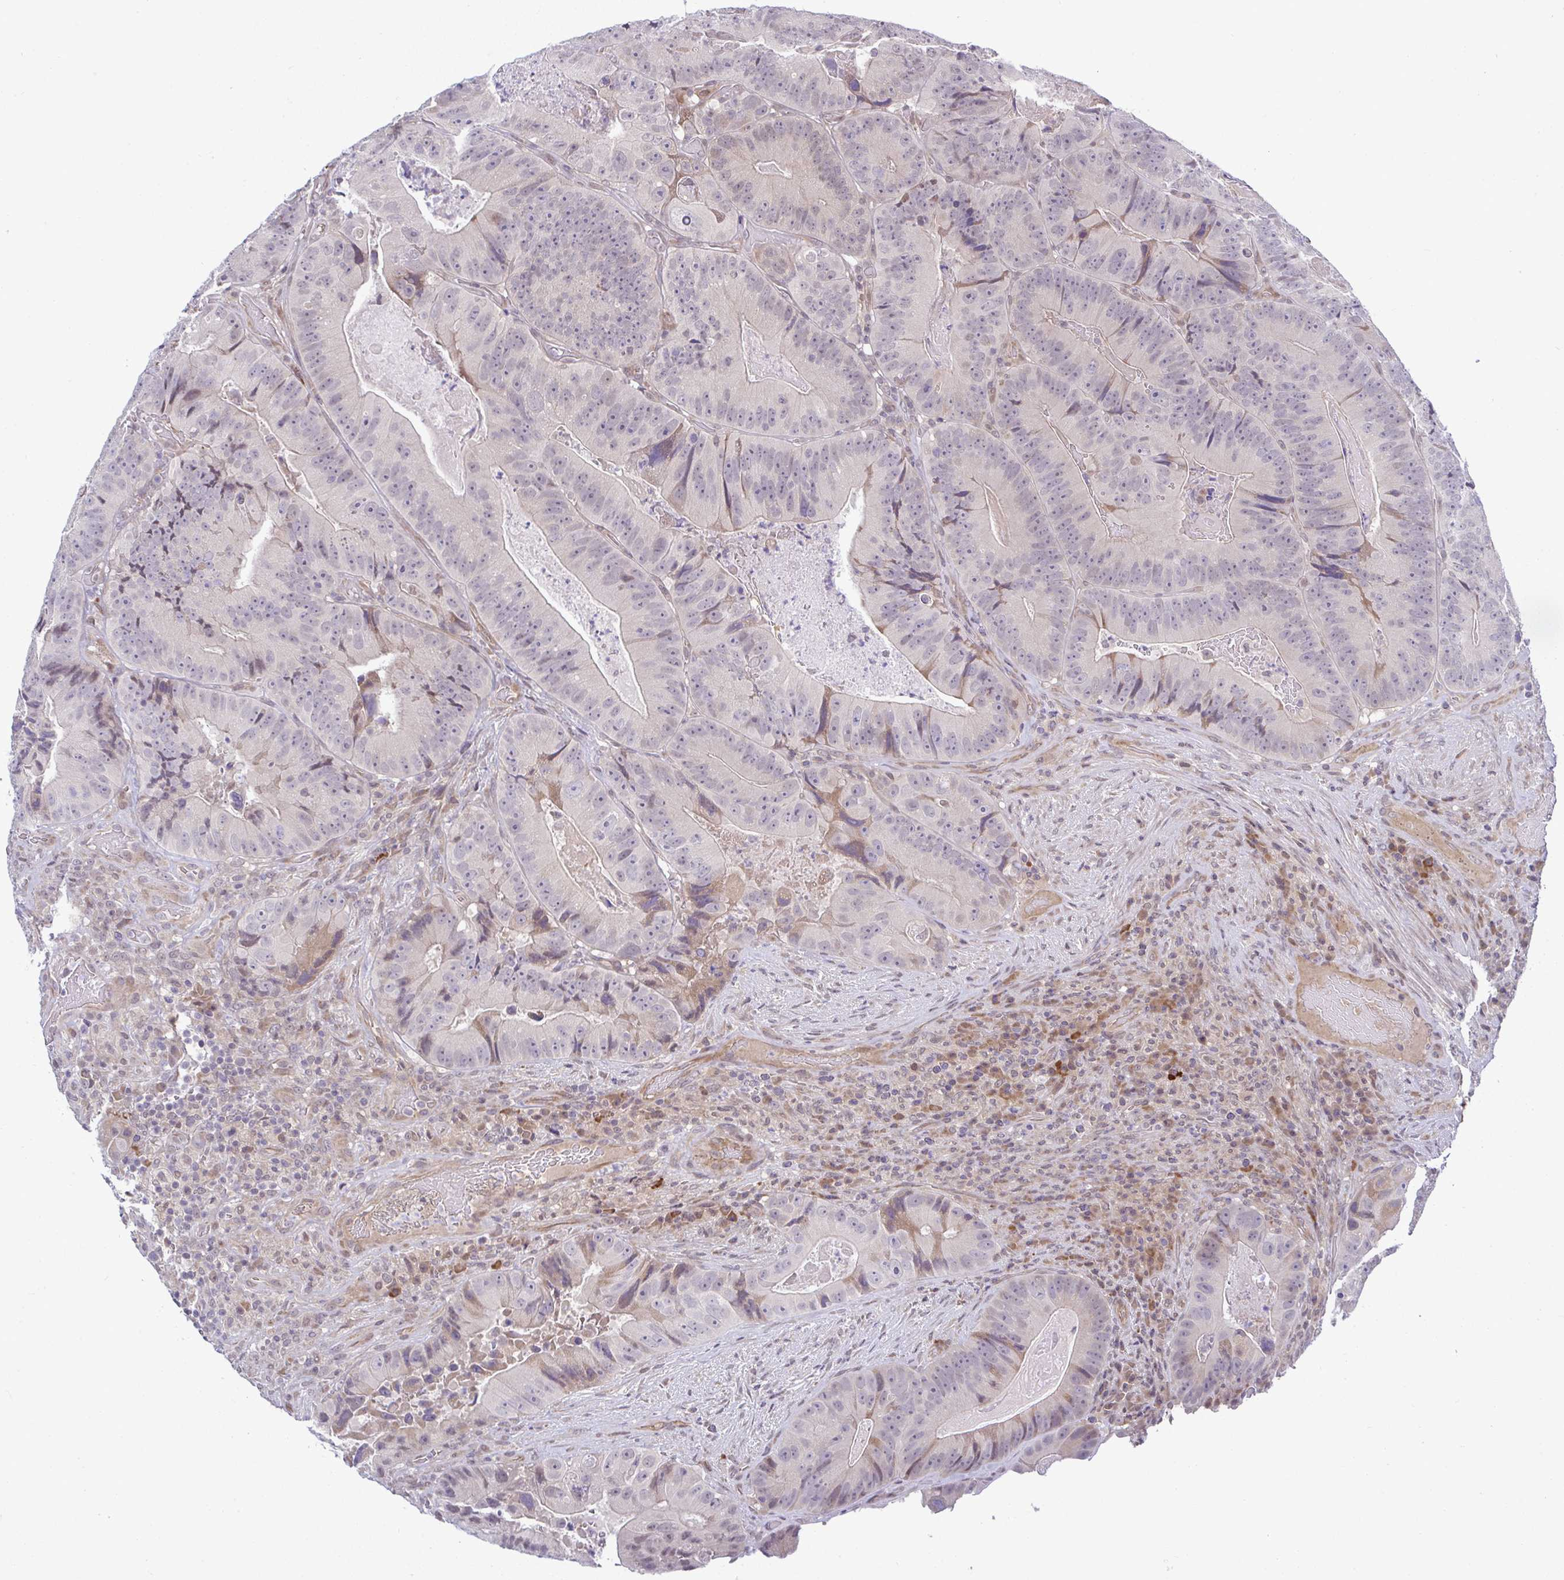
{"staining": {"intensity": "weak", "quantity": "<25%", "location": "cytoplasmic/membranous"}, "tissue": "colorectal cancer", "cell_type": "Tumor cells", "image_type": "cancer", "snomed": [{"axis": "morphology", "description": "Adenocarcinoma, NOS"}, {"axis": "topography", "description": "Colon"}], "caption": "High power microscopy micrograph of an immunohistochemistry histopathology image of colorectal adenocarcinoma, revealing no significant positivity in tumor cells. (DAB (3,3'-diaminobenzidine) immunohistochemistry (IHC) with hematoxylin counter stain).", "gene": "C9orf64", "patient": {"sex": "female", "age": 86}}